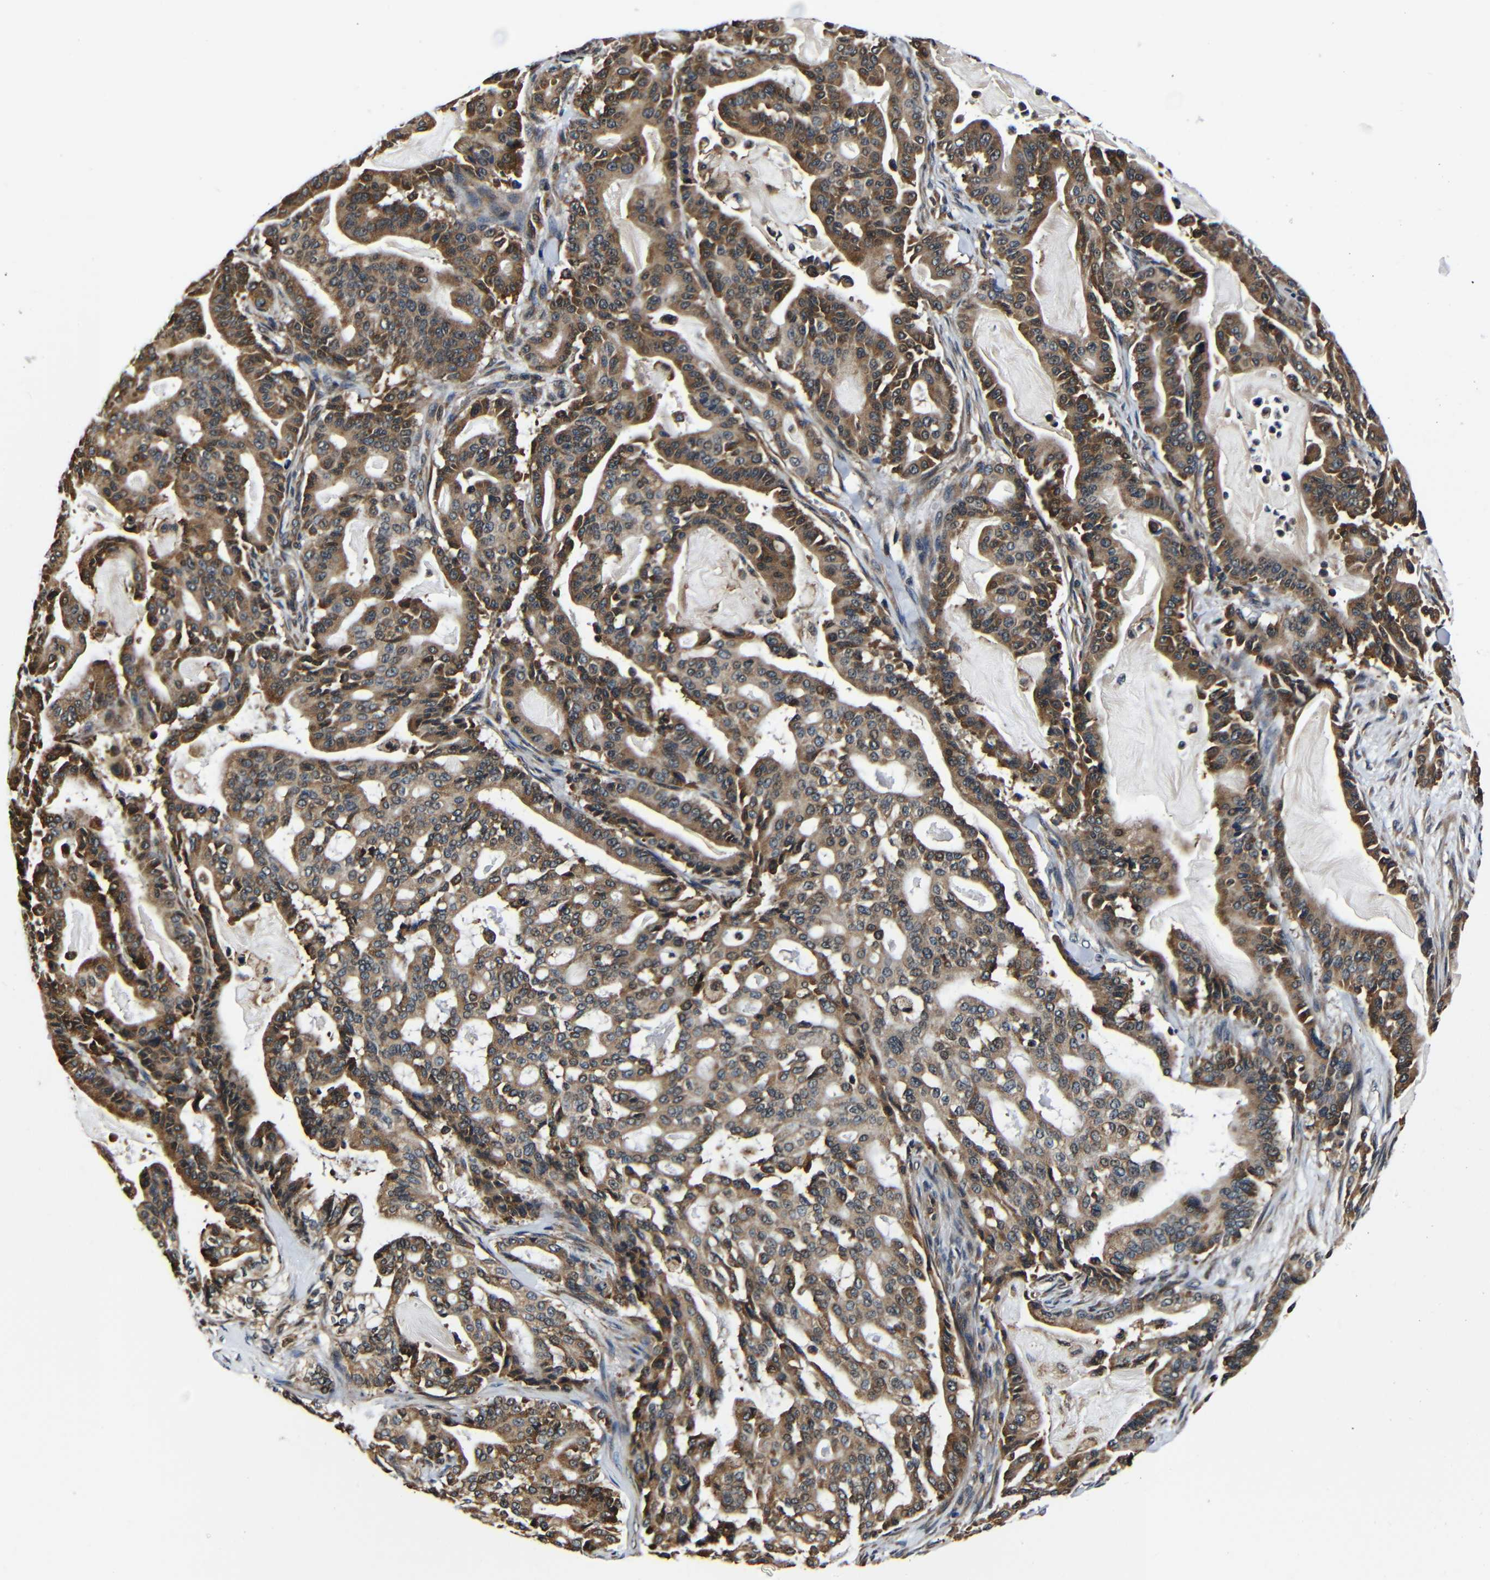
{"staining": {"intensity": "moderate", "quantity": ">75%", "location": "cytoplasmic/membranous"}, "tissue": "pancreatic cancer", "cell_type": "Tumor cells", "image_type": "cancer", "snomed": [{"axis": "morphology", "description": "Adenocarcinoma, NOS"}, {"axis": "topography", "description": "Pancreas"}], "caption": "A medium amount of moderate cytoplasmic/membranous staining is identified in approximately >75% of tumor cells in pancreatic cancer (adenocarcinoma) tissue.", "gene": "NCBP3", "patient": {"sex": "male", "age": 63}}